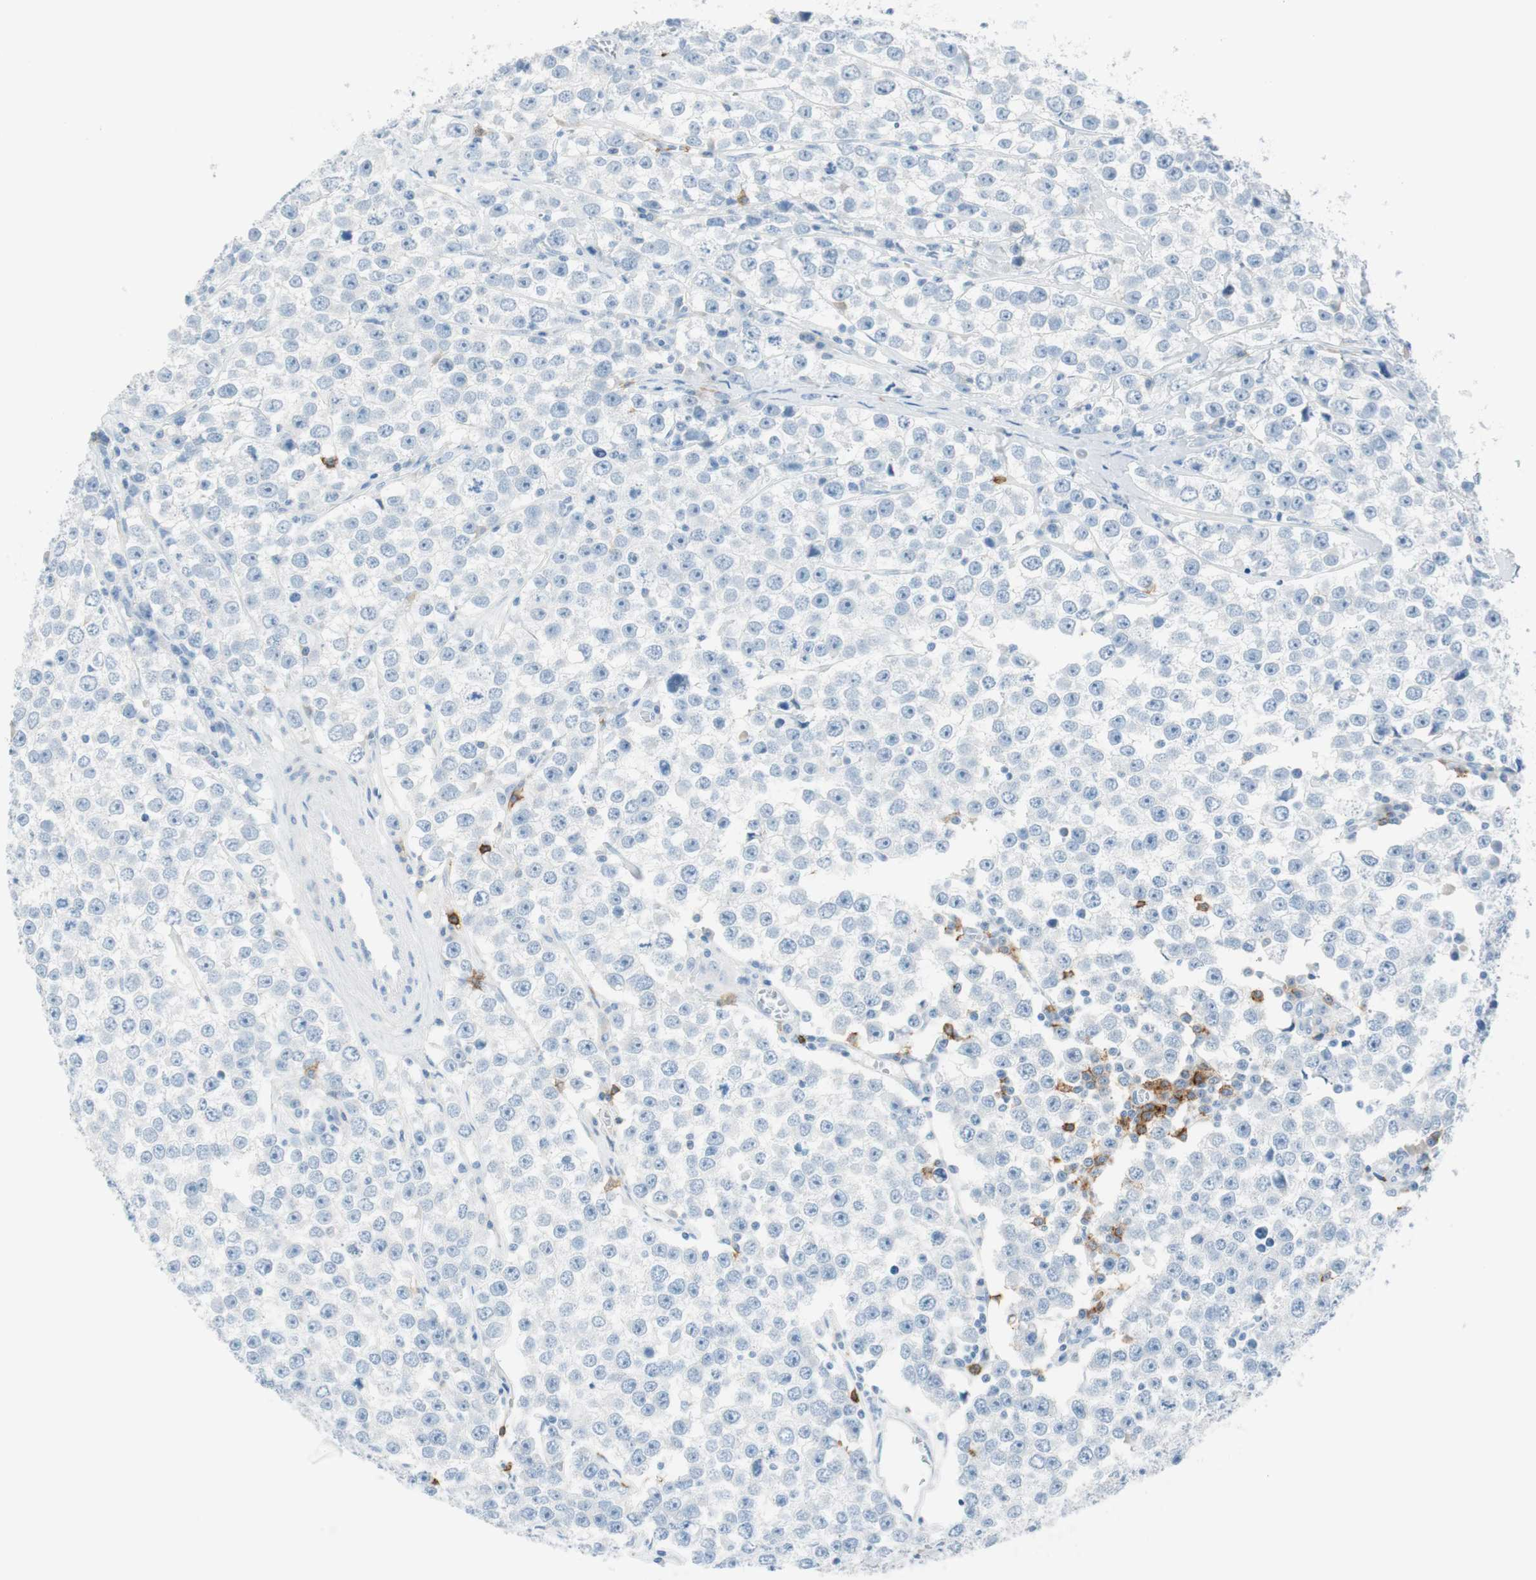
{"staining": {"intensity": "negative", "quantity": "none", "location": "none"}, "tissue": "testis cancer", "cell_type": "Tumor cells", "image_type": "cancer", "snomed": [{"axis": "morphology", "description": "Seminoma, NOS"}, {"axis": "morphology", "description": "Carcinoma, Embryonal, NOS"}, {"axis": "topography", "description": "Testis"}], "caption": "High power microscopy micrograph of an IHC photomicrograph of testis seminoma, revealing no significant staining in tumor cells. Nuclei are stained in blue.", "gene": "TNFRSF13C", "patient": {"sex": "male", "age": 52}}